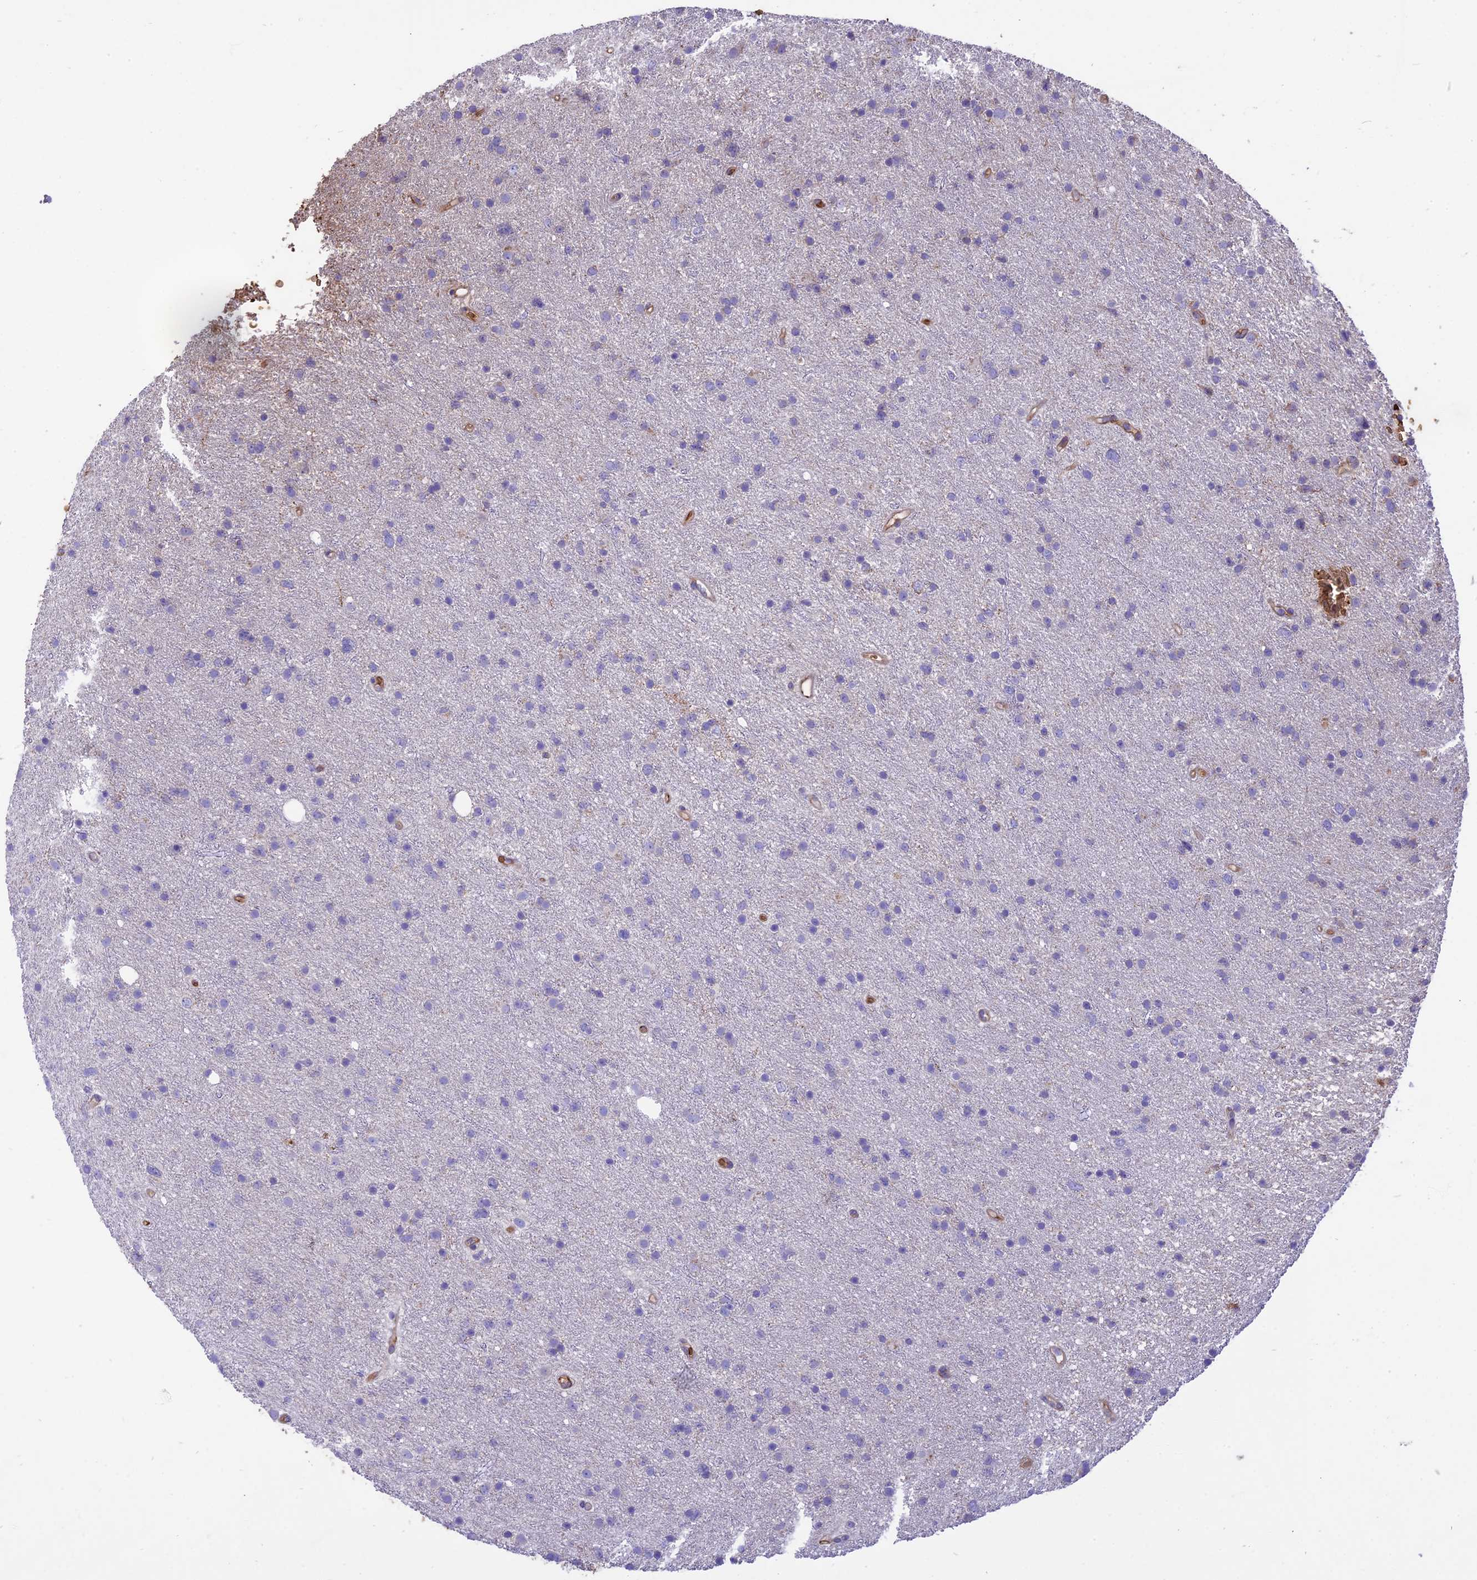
{"staining": {"intensity": "negative", "quantity": "none", "location": "none"}, "tissue": "glioma", "cell_type": "Tumor cells", "image_type": "cancer", "snomed": [{"axis": "morphology", "description": "Glioma, malignant, Low grade"}, {"axis": "topography", "description": "Cerebral cortex"}], "caption": "Immunohistochemistry photomicrograph of malignant glioma (low-grade) stained for a protein (brown), which demonstrates no positivity in tumor cells.", "gene": "TTC4", "patient": {"sex": "female", "age": 39}}